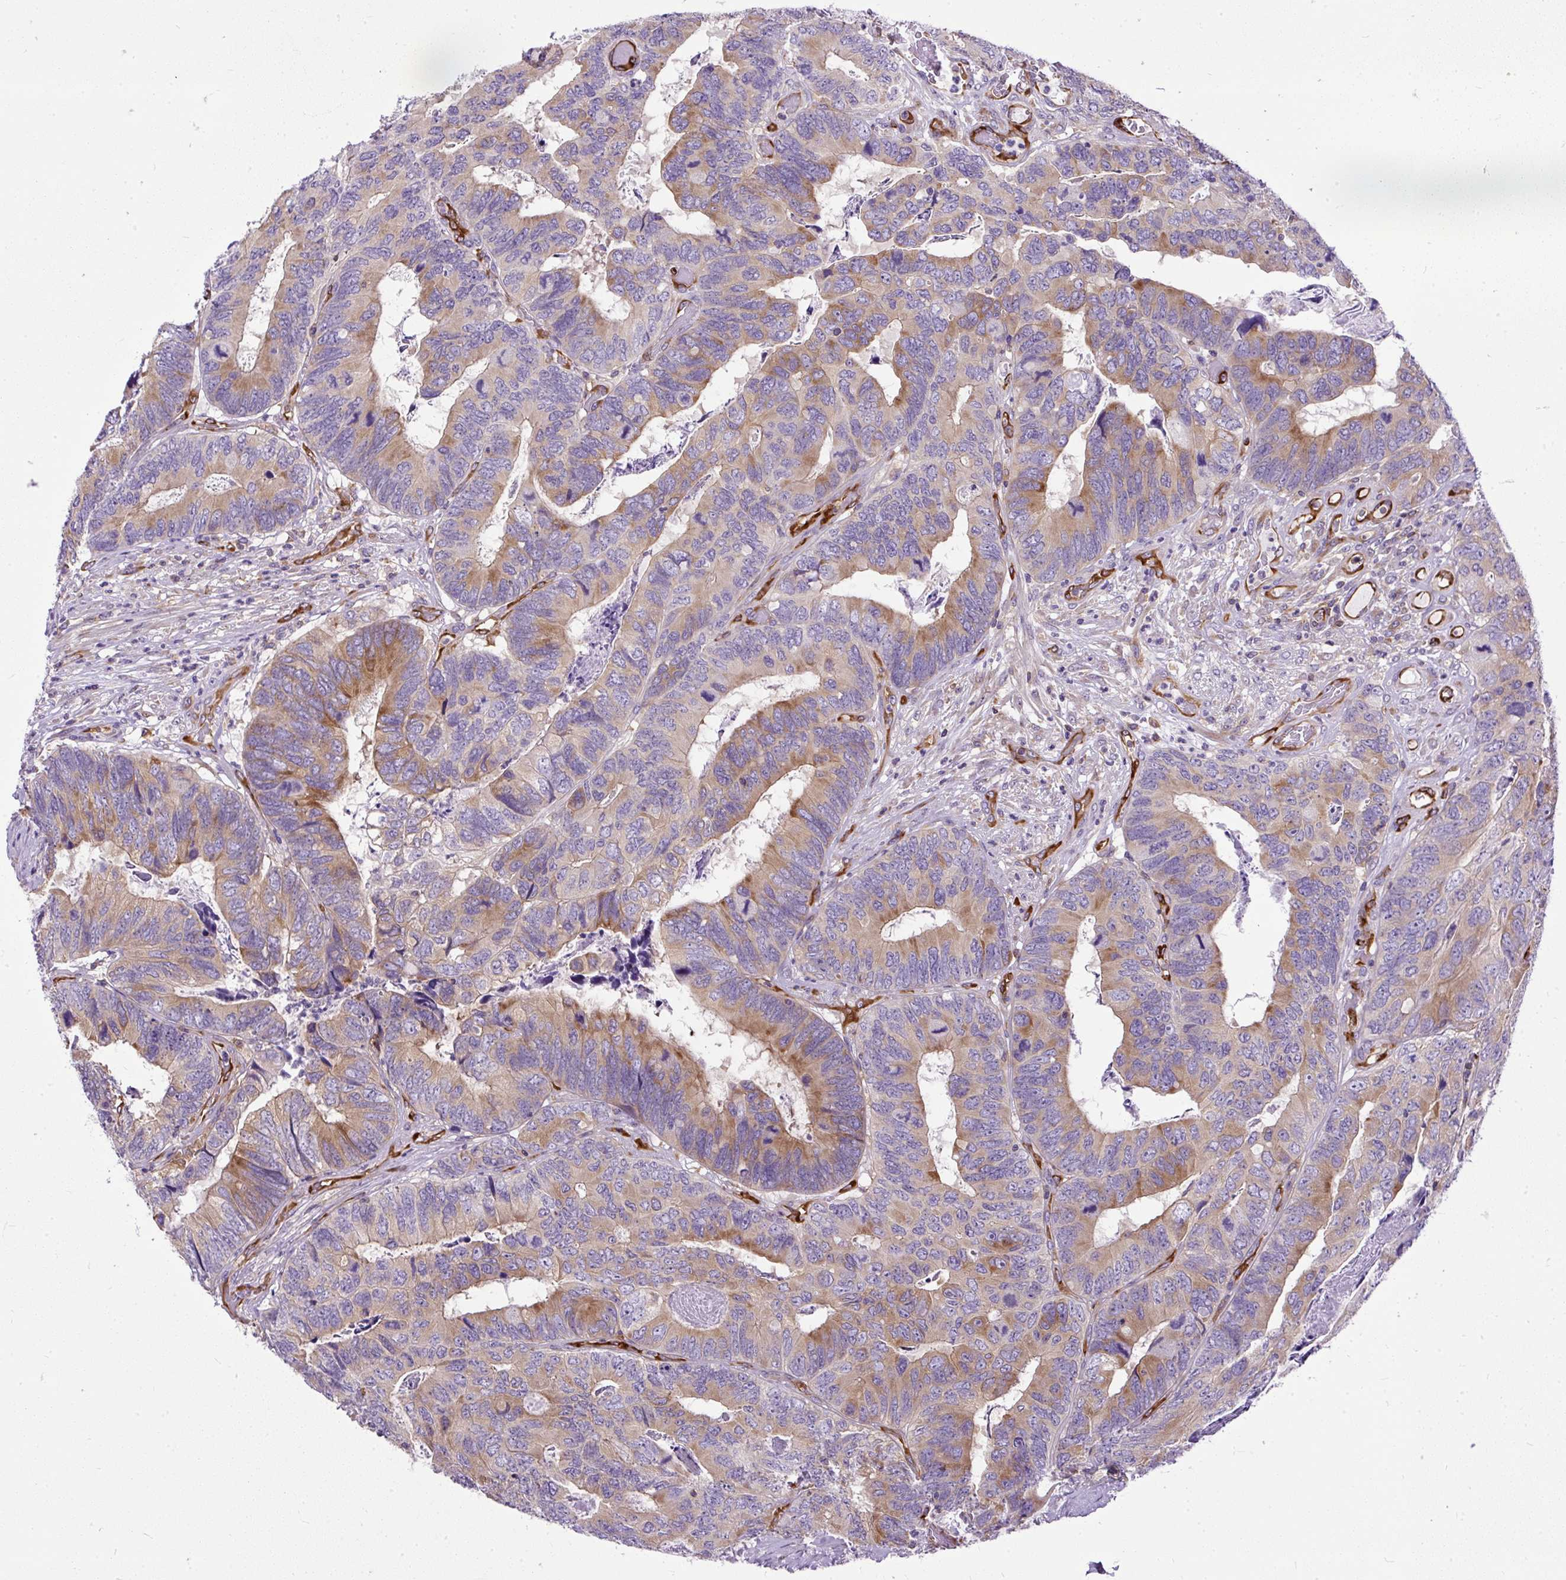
{"staining": {"intensity": "moderate", "quantity": "25%-75%", "location": "cytoplasmic/membranous"}, "tissue": "colorectal cancer", "cell_type": "Tumor cells", "image_type": "cancer", "snomed": [{"axis": "morphology", "description": "Adenocarcinoma, NOS"}, {"axis": "topography", "description": "Colon"}], "caption": "An immunohistochemistry micrograph of neoplastic tissue is shown. Protein staining in brown labels moderate cytoplasmic/membranous positivity in adenocarcinoma (colorectal) within tumor cells. (brown staining indicates protein expression, while blue staining denotes nuclei).", "gene": "MAP1S", "patient": {"sex": "female", "age": 67}}